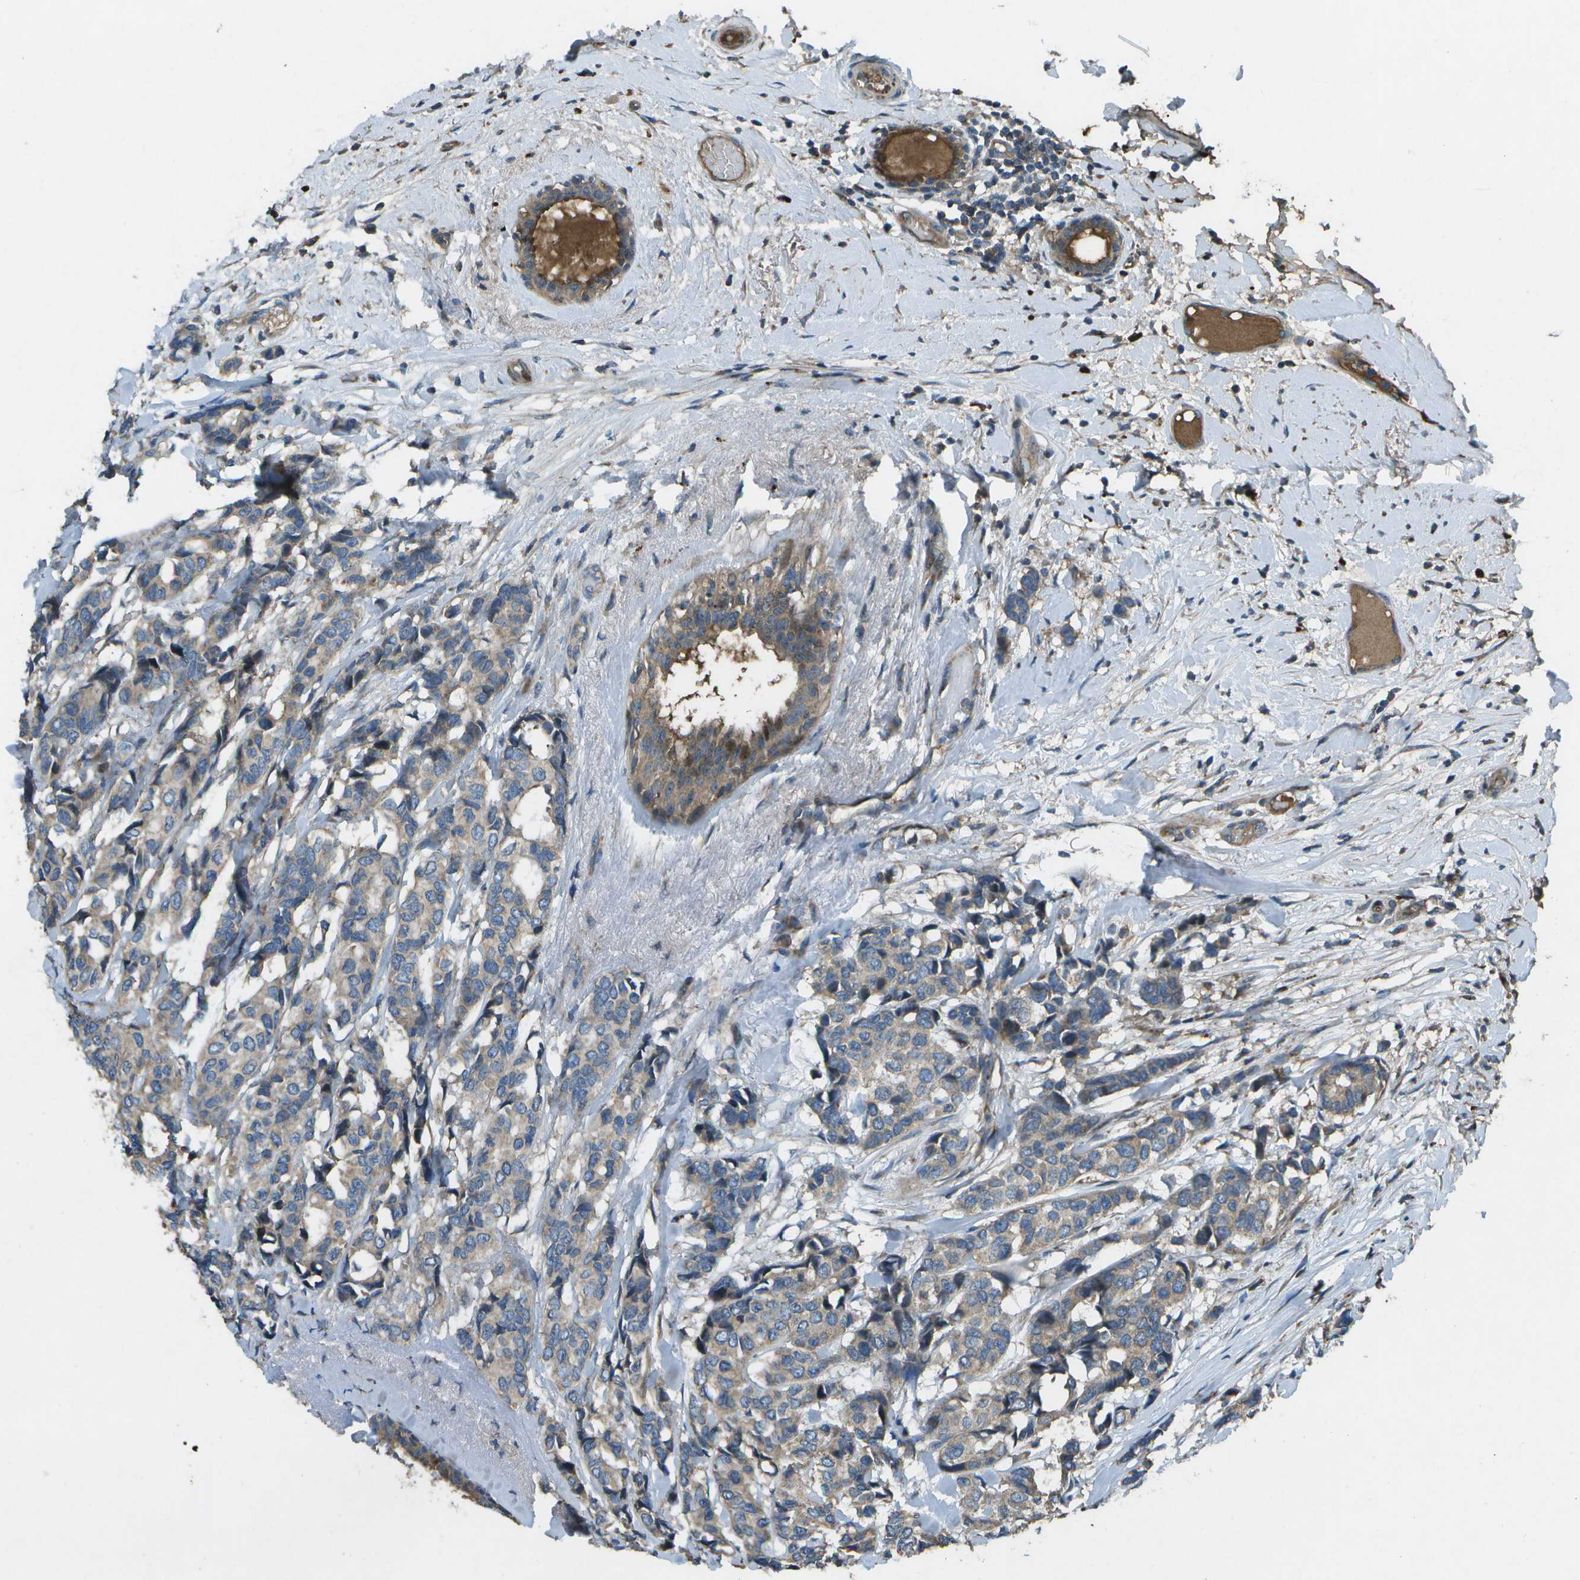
{"staining": {"intensity": "moderate", "quantity": "<25%", "location": "cytoplasmic/membranous"}, "tissue": "breast cancer", "cell_type": "Tumor cells", "image_type": "cancer", "snomed": [{"axis": "morphology", "description": "Duct carcinoma"}, {"axis": "topography", "description": "Breast"}], "caption": "Moderate cytoplasmic/membranous positivity for a protein is identified in approximately <25% of tumor cells of breast cancer using immunohistochemistry (IHC).", "gene": "PXYLP1", "patient": {"sex": "female", "age": 87}}